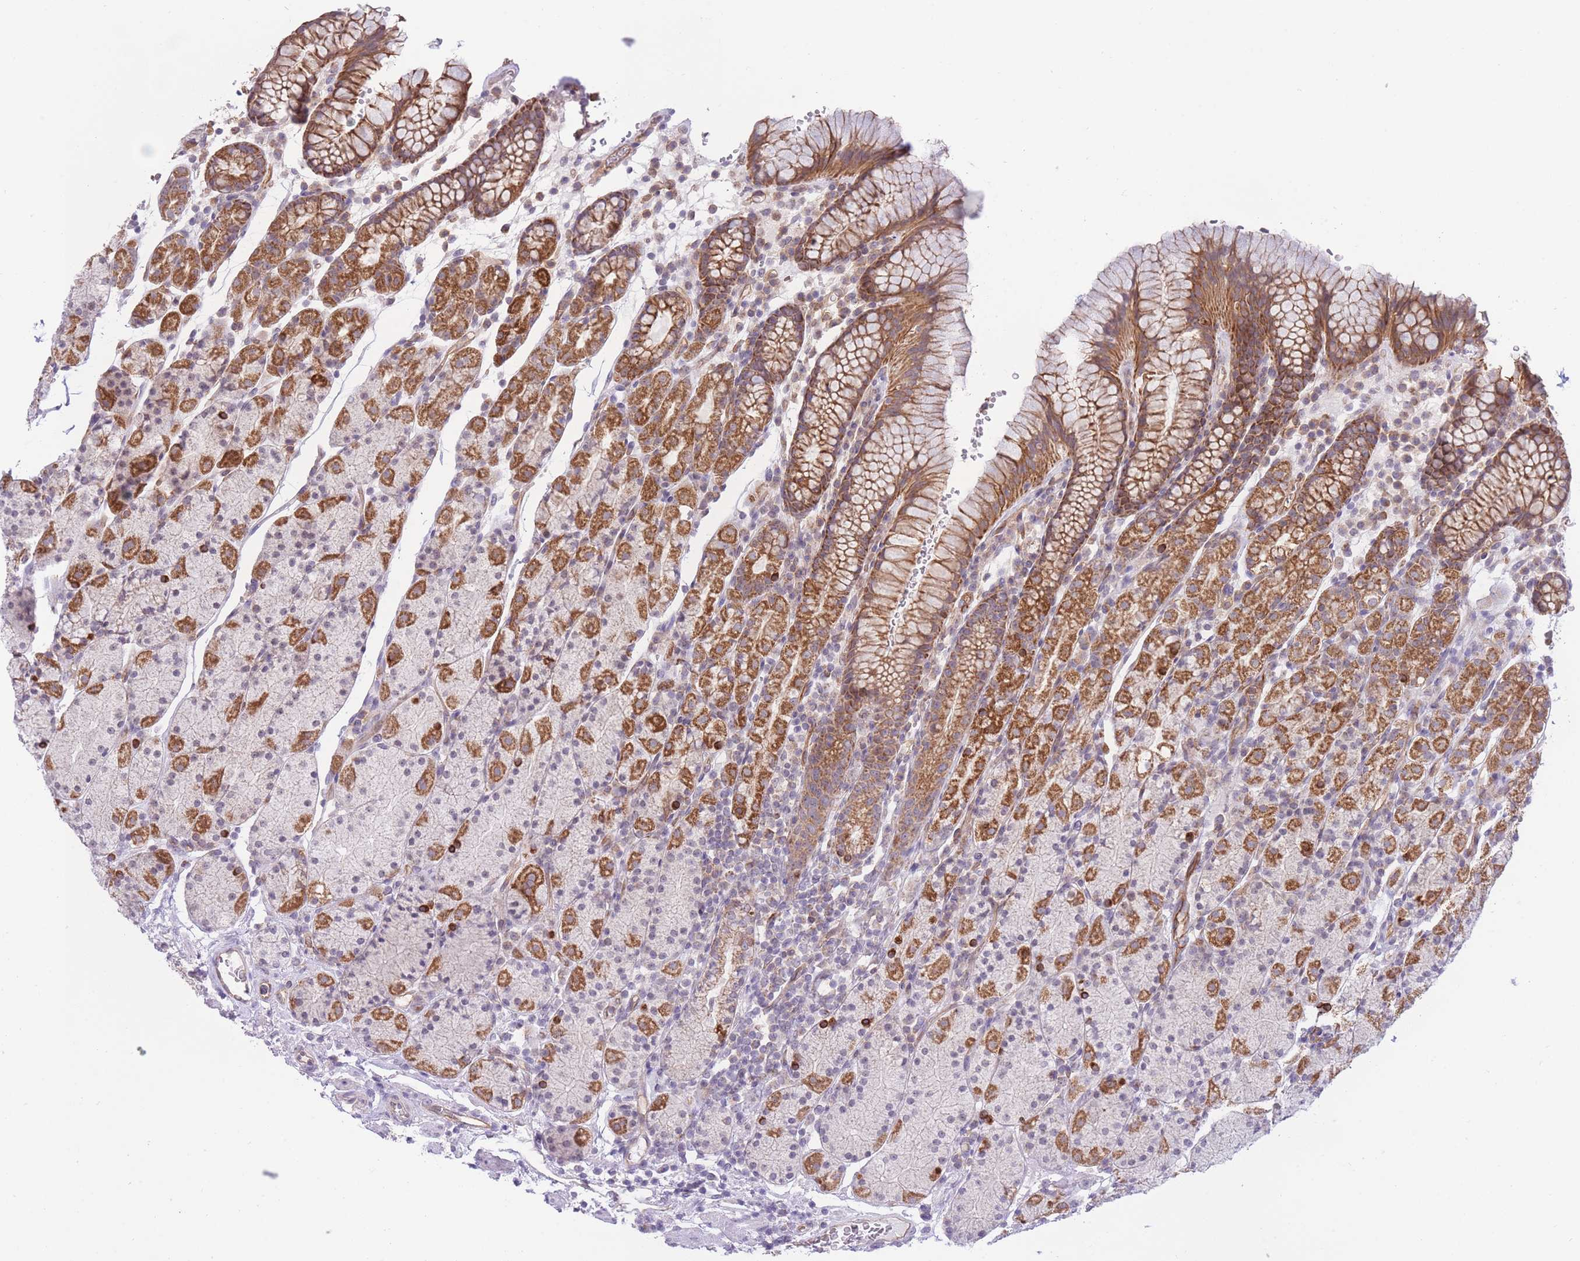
{"staining": {"intensity": "strong", "quantity": ">75%", "location": "cytoplasmic/membranous"}, "tissue": "stomach", "cell_type": "Glandular cells", "image_type": "normal", "snomed": [{"axis": "morphology", "description": "Normal tissue, NOS"}, {"axis": "topography", "description": "Stomach, upper"}, {"axis": "topography", "description": "Stomach"}], "caption": "Strong cytoplasmic/membranous positivity is seen in approximately >75% of glandular cells in benign stomach. (Brightfield microscopy of DAB IHC at high magnification).", "gene": "MRPS31", "patient": {"sex": "male", "age": 62}}